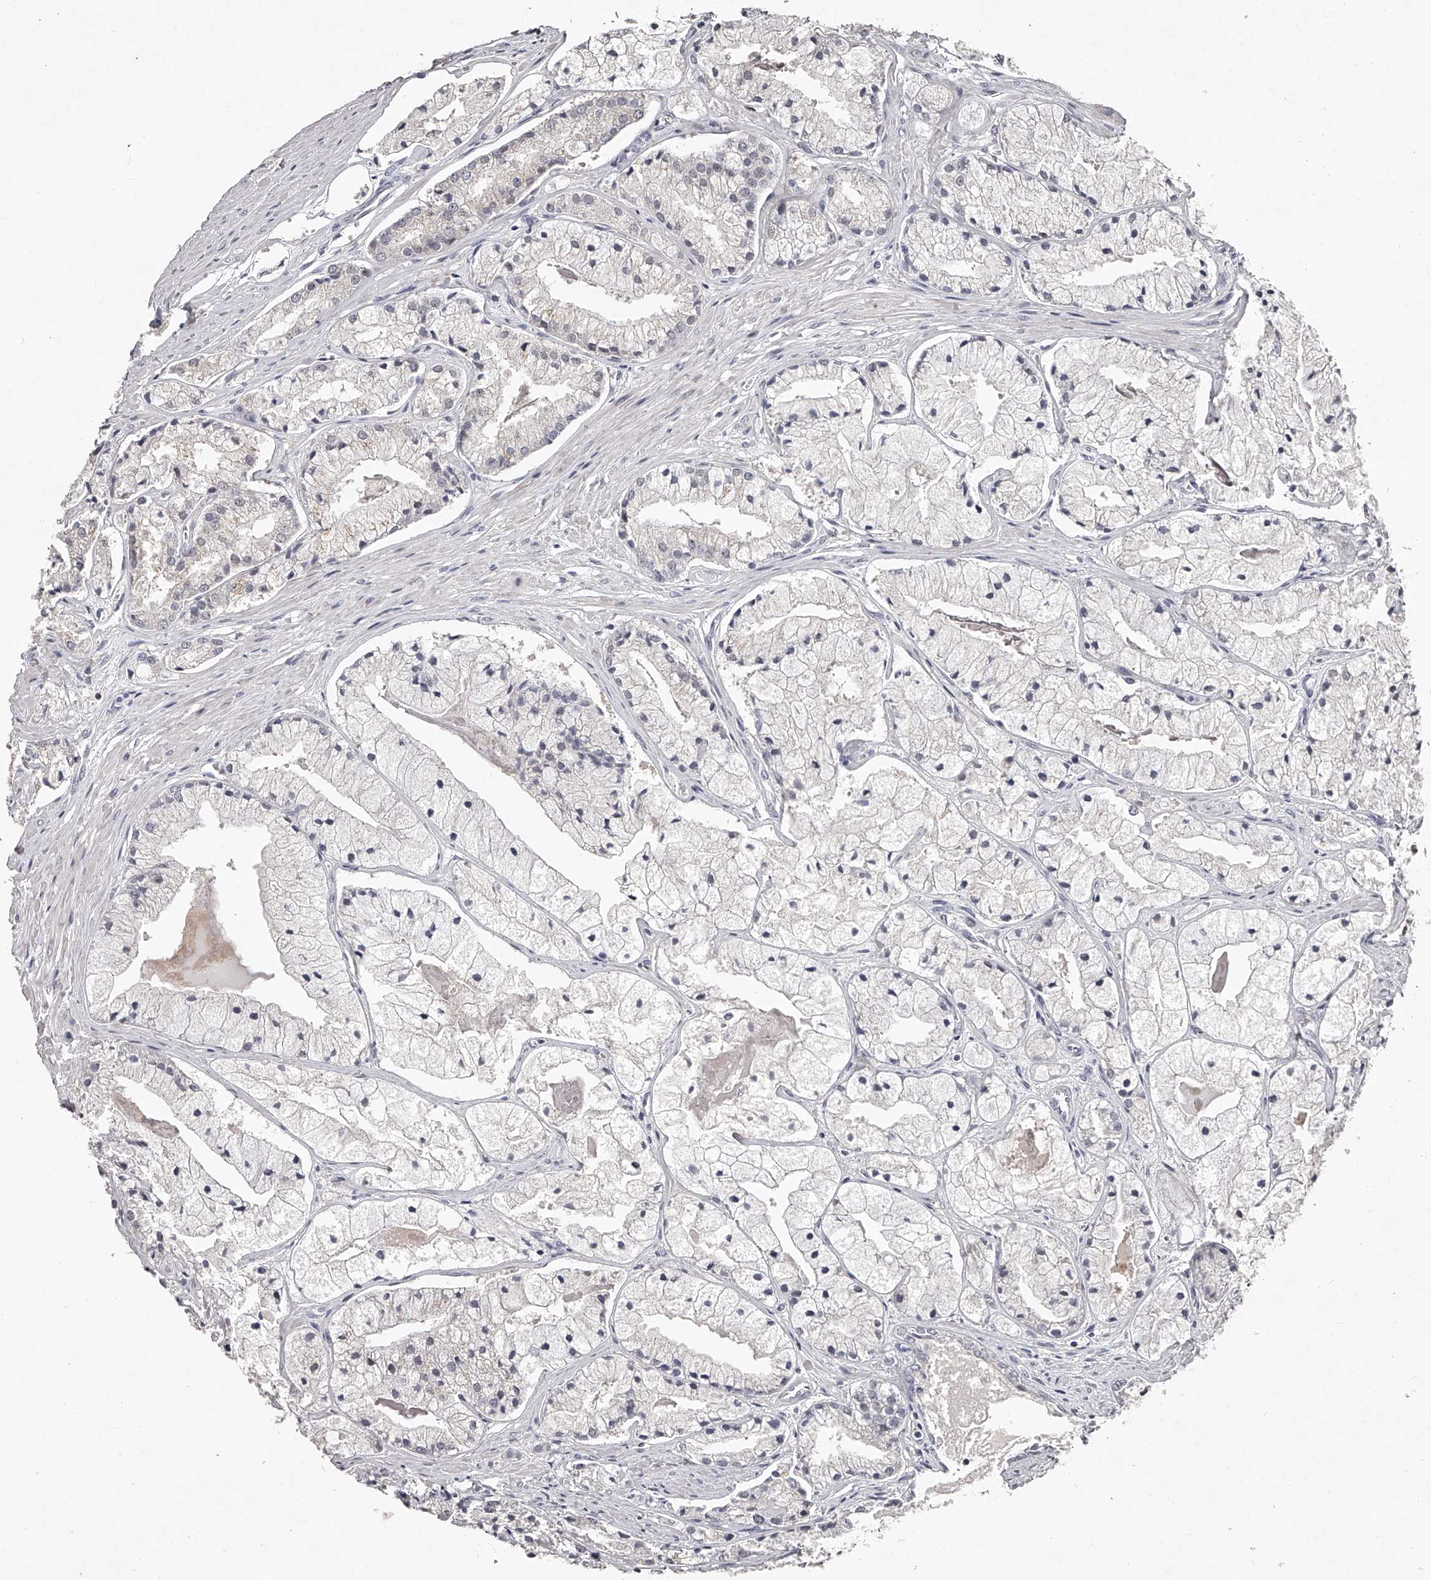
{"staining": {"intensity": "negative", "quantity": "none", "location": "none"}, "tissue": "prostate cancer", "cell_type": "Tumor cells", "image_type": "cancer", "snomed": [{"axis": "morphology", "description": "Adenocarcinoma, High grade"}, {"axis": "topography", "description": "Prostate"}], "caption": "The micrograph shows no significant expression in tumor cells of adenocarcinoma (high-grade) (prostate).", "gene": "NT5DC1", "patient": {"sex": "male", "age": 50}}